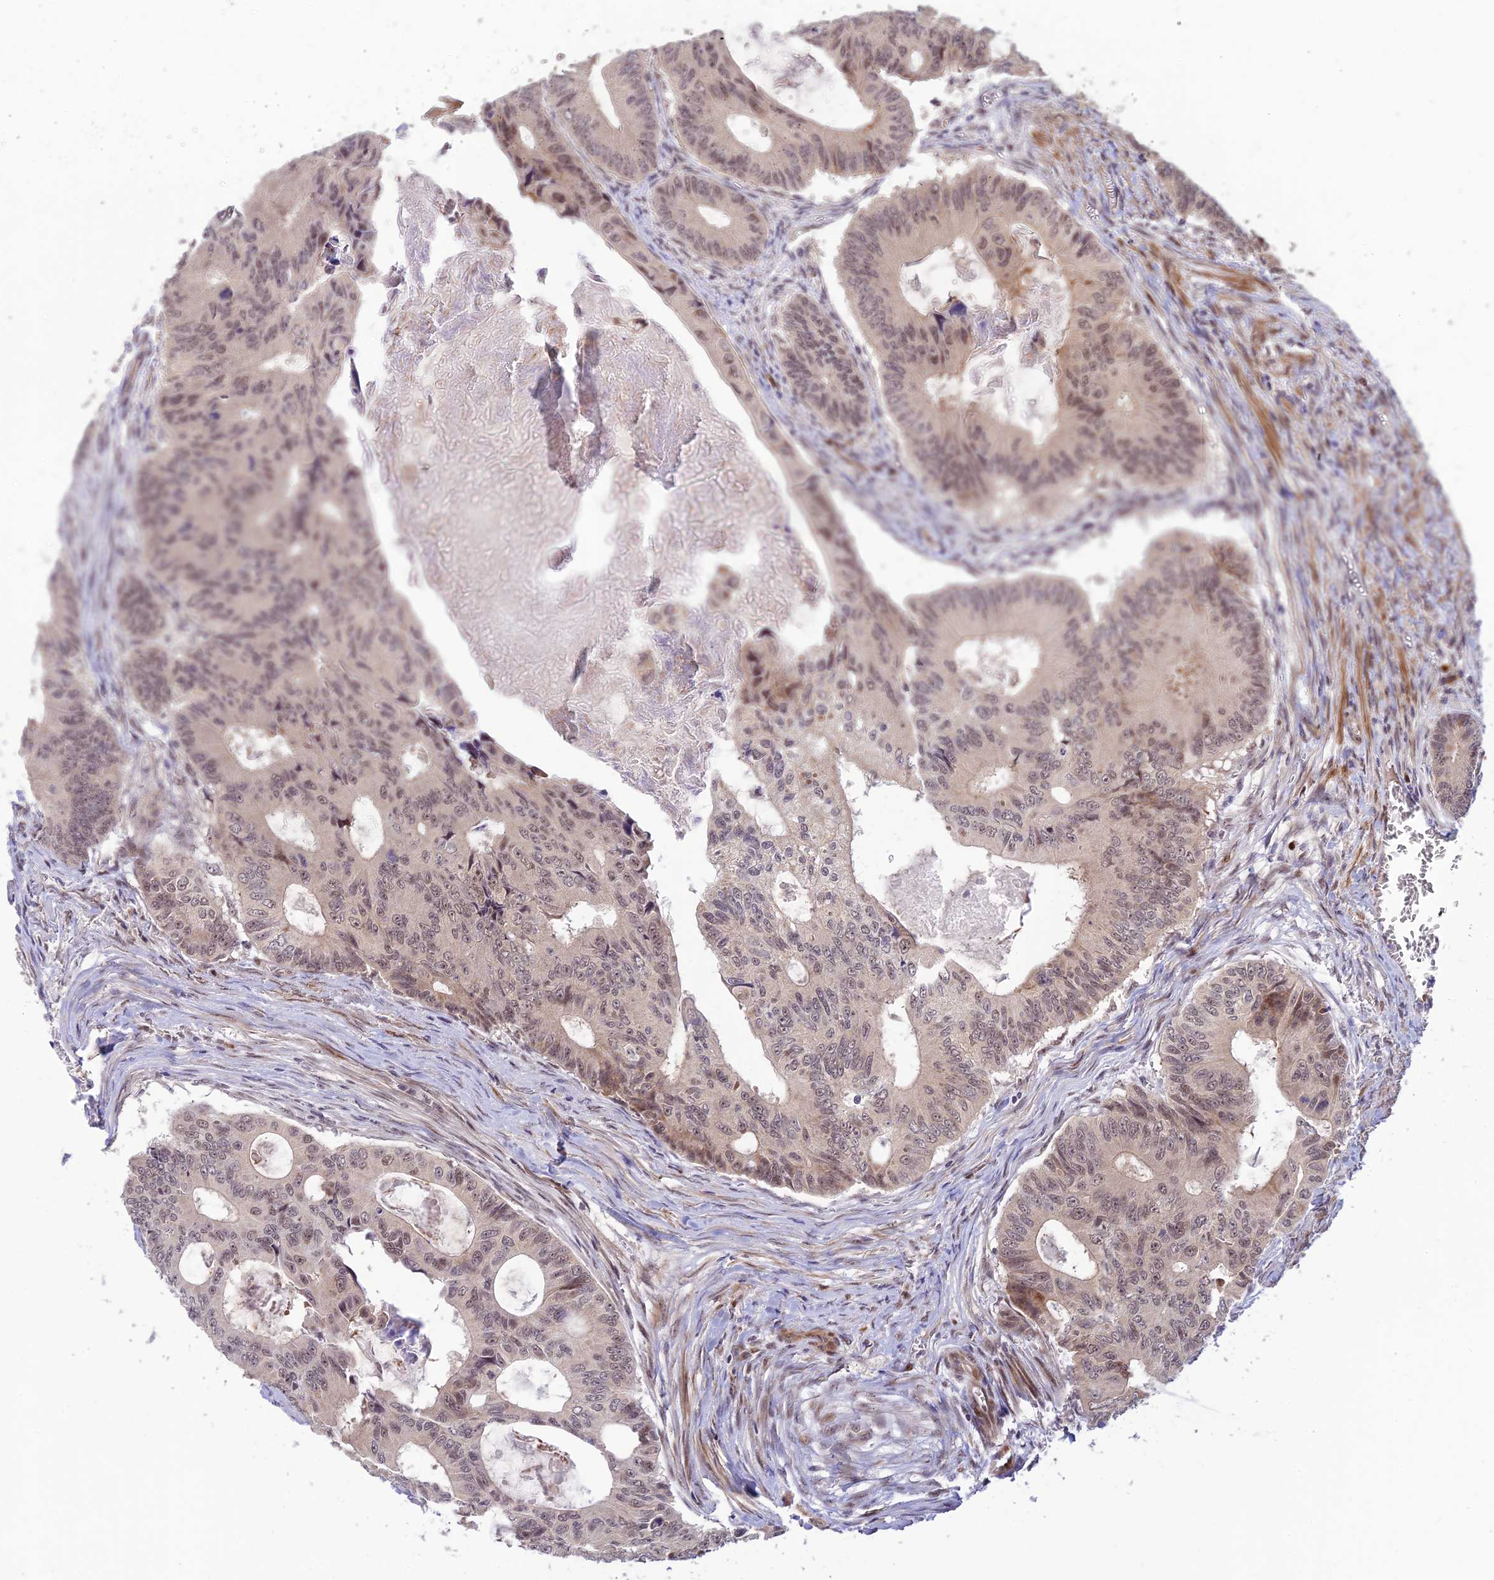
{"staining": {"intensity": "moderate", "quantity": "25%-75%", "location": "nuclear"}, "tissue": "colorectal cancer", "cell_type": "Tumor cells", "image_type": "cancer", "snomed": [{"axis": "morphology", "description": "Adenocarcinoma, NOS"}, {"axis": "topography", "description": "Colon"}], "caption": "Protein analysis of colorectal cancer (adenocarcinoma) tissue displays moderate nuclear staining in approximately 25%-75% of tumor cells.", "gene": "ASPDH", "patient": {"sex": "male", "age": 85}}